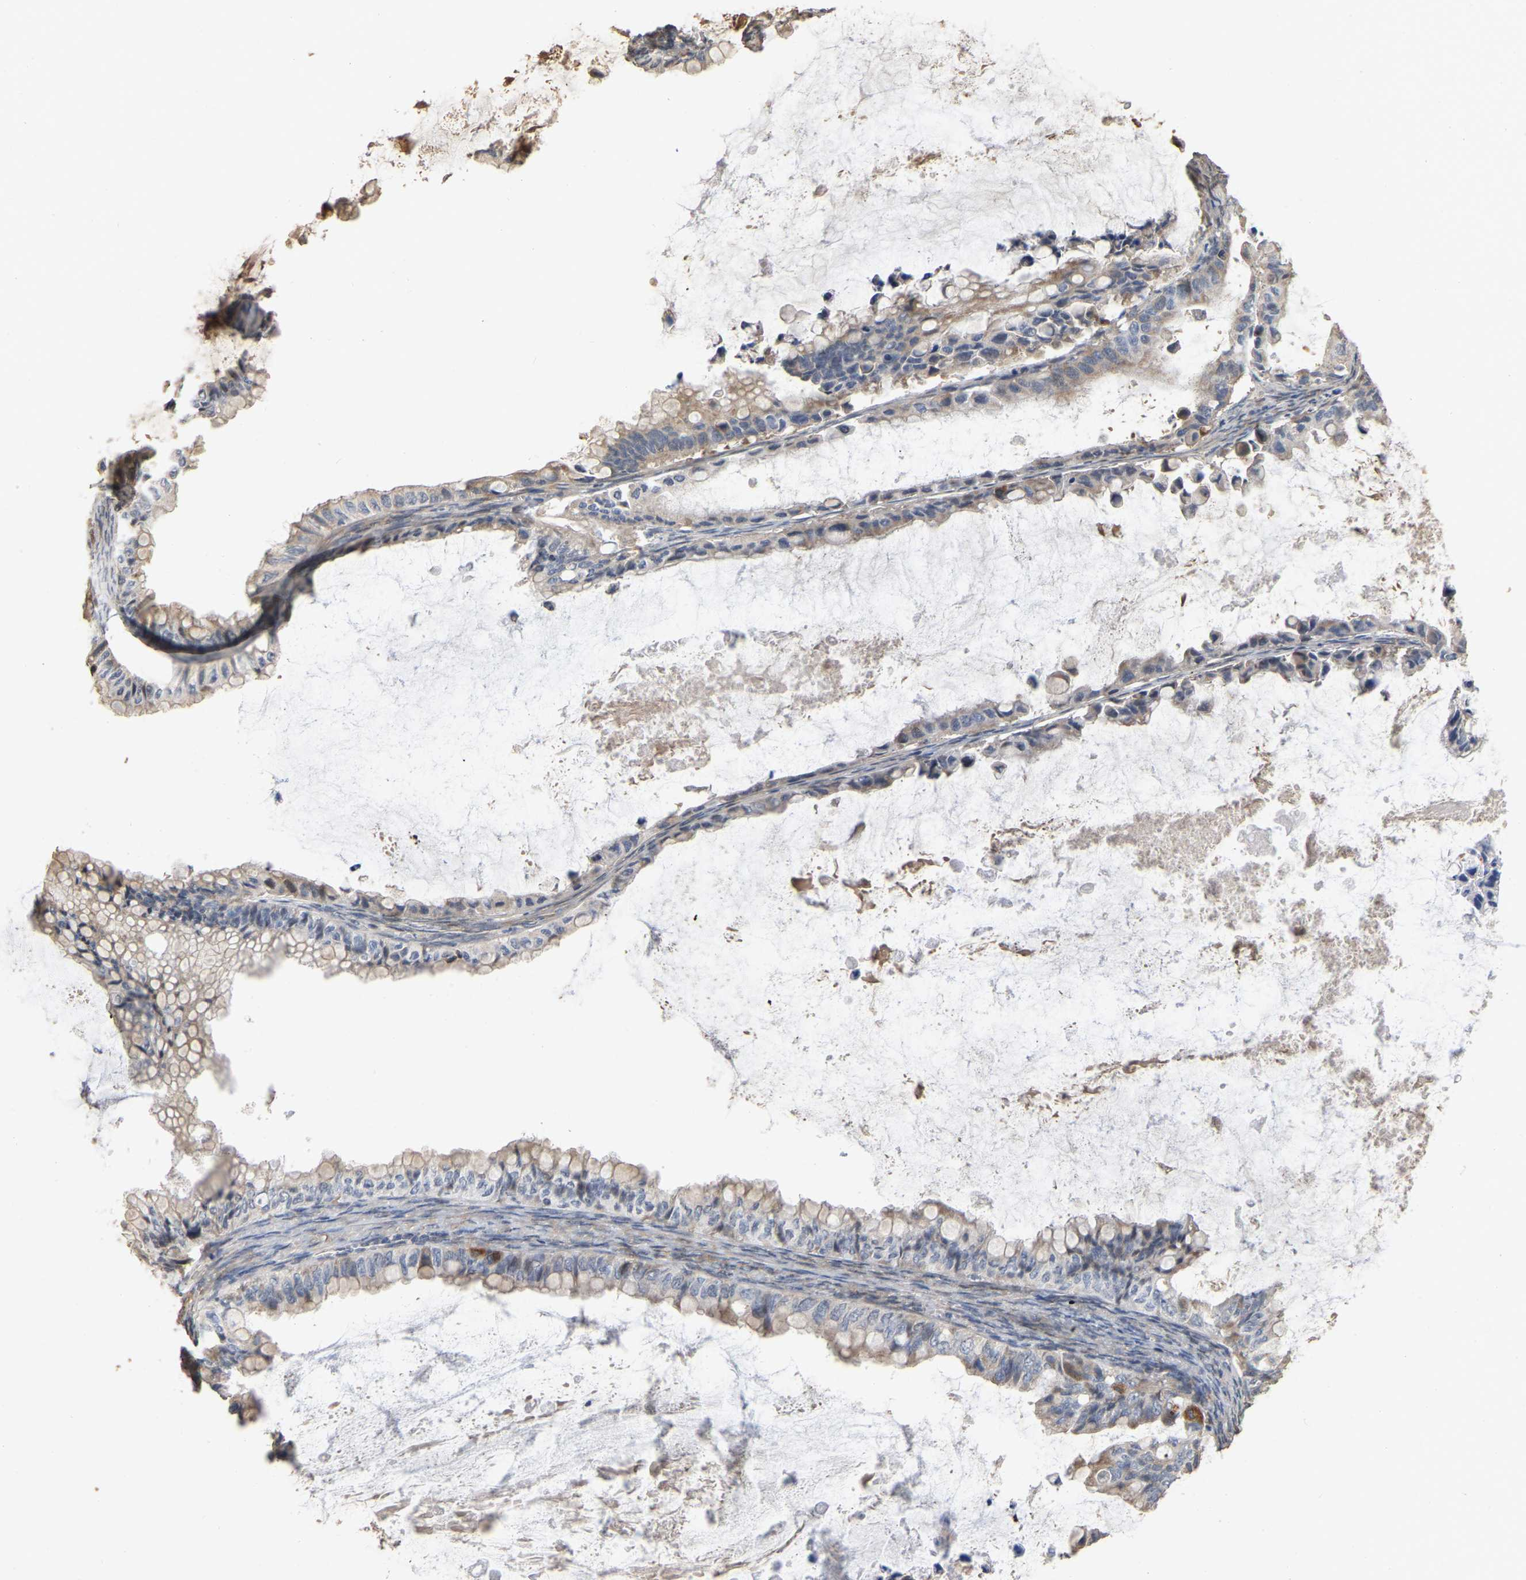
{"staining": {"intensity": "weak", "quantity": "25%-75%", "location": "cytoplasmic/membranous"}, "tissue": "ovarian cancer", "cell_type": "Tumor cells", "image_type": "cancer", "snomed": [{"axis": "morphology", "description": "Cystadenocarcinoma, mucinous, NOS"}, {"axis": "topography", "description": "Ovary"}], "caption": "The photomicrograph displays staining of mucinous cystadenocarcinoma (ovarian), revealing weak cytoplasmic/membranous protein staining (brown color) within tumor cells.", "gene": "NCS1", "patient": {"sex": "female", "age": 80}}